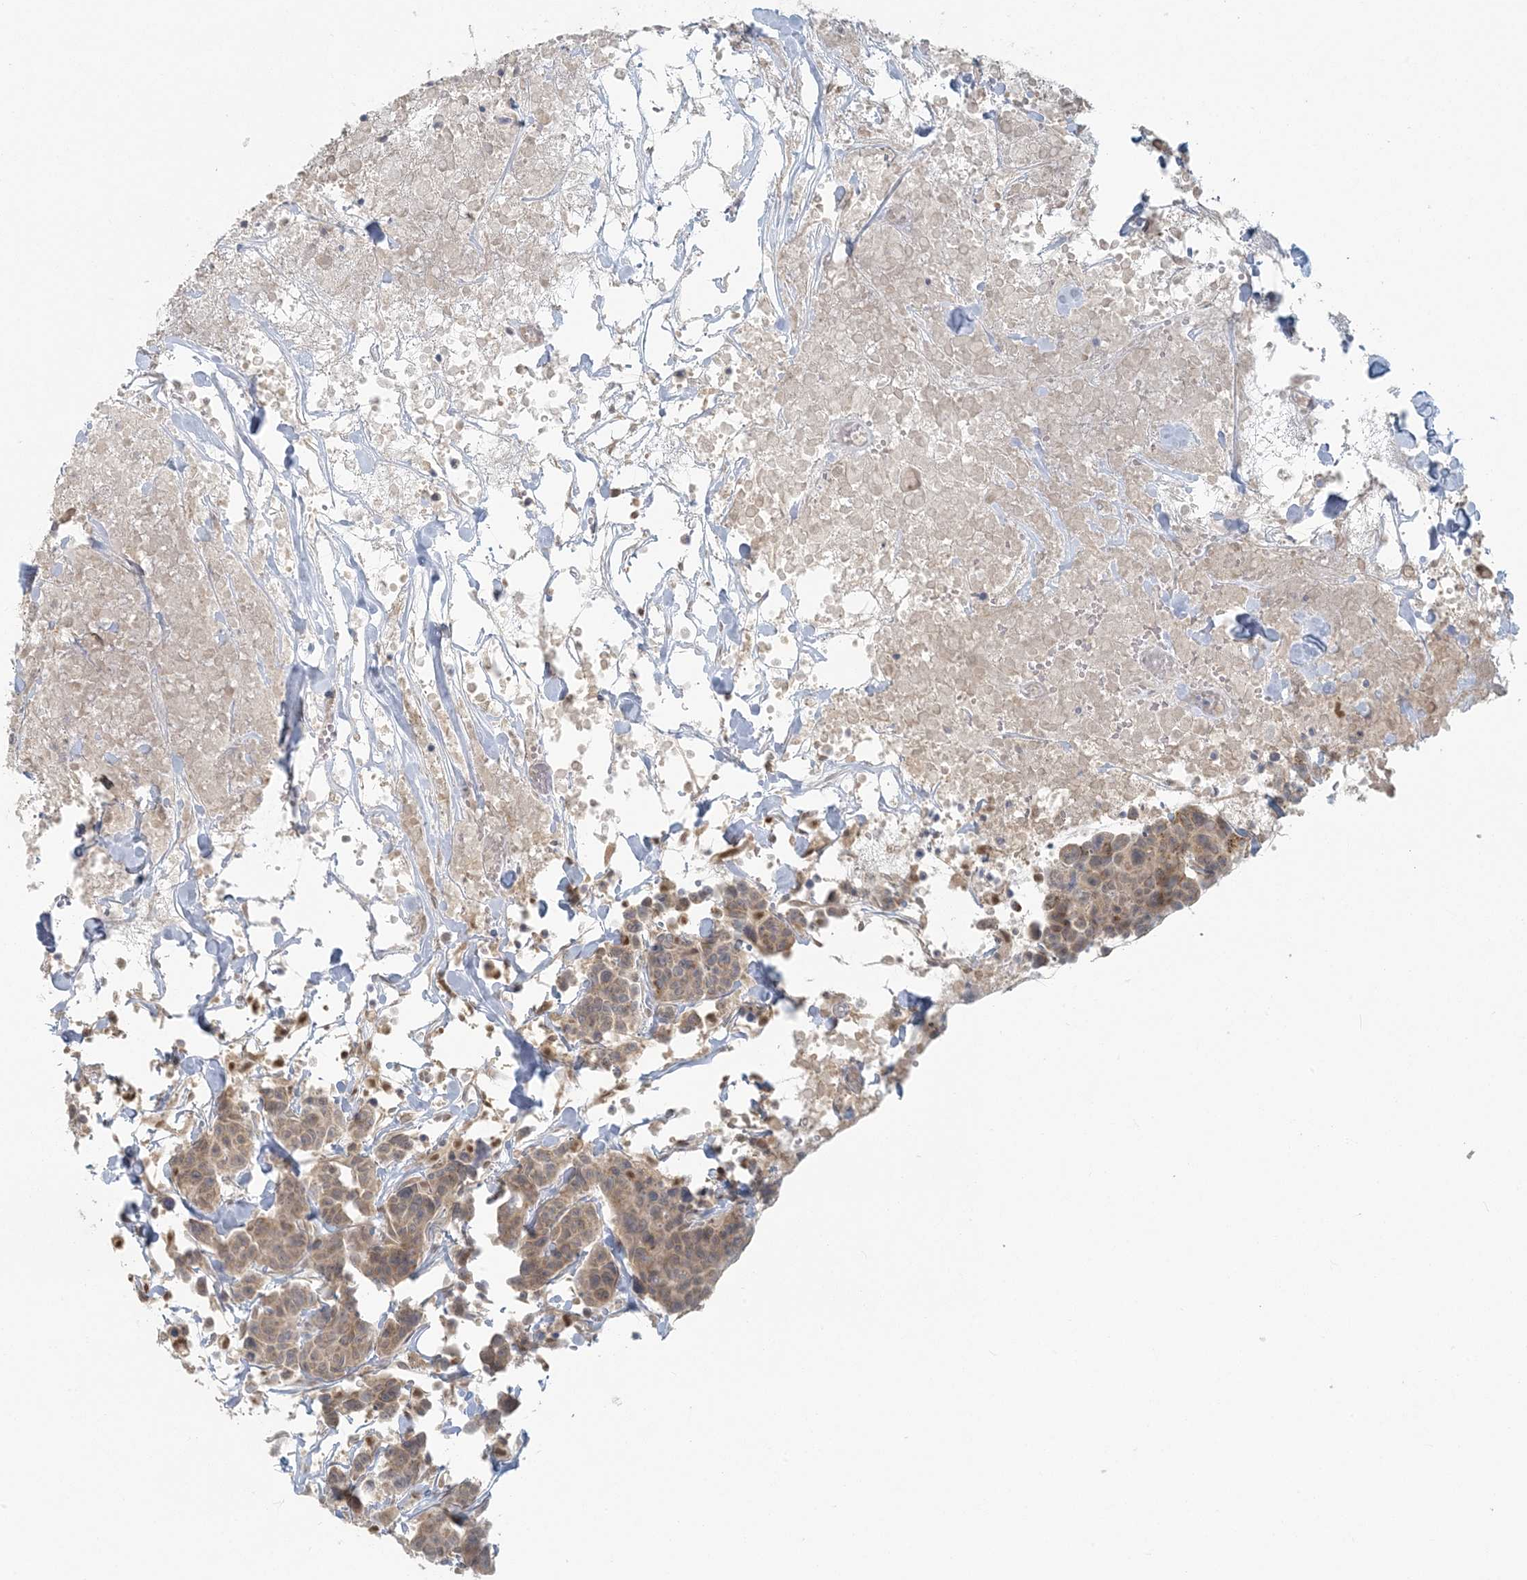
{"staining": {"intensity": "weak", "quantity": "25%-75%", "location": "cytoplasmic/membranous"}, "tissue": "breast cancer", "cell_type": "Tumor cells", "image_type": "cancer", "snomed": [{"axis": "morphology", "description": "Duct carcinoma"}, {"axis": "topography", "description": "Breast"}], "caption": "A brown stain highlights weak cytoplasmic/membranous positivity of a protein in human infiltrating ductal carcinoma (breast) tumor cells.", "gene": "CTDNEP1", "patient": {"sex": "female", "age": 37}}